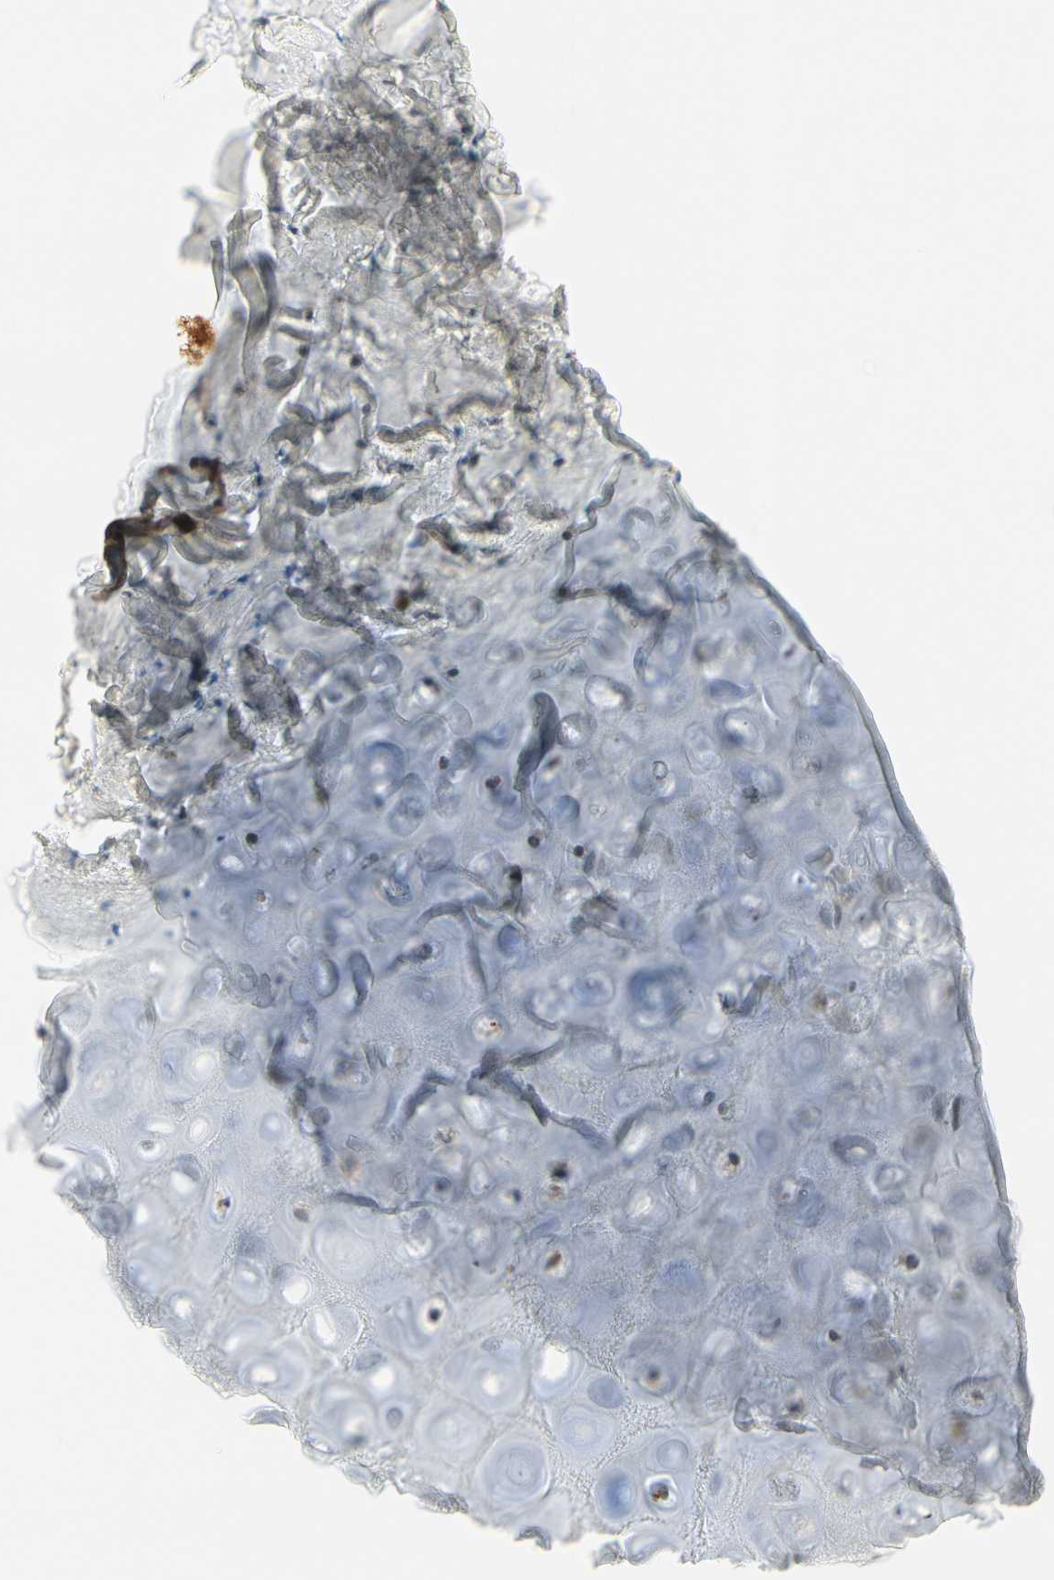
{"staining": {"intensity": "strong", "quantity": ">75%", "location": "cytoplasmic/membranous"}, "tissue": "adipose tissue", "cell_type": "Adipocytes", "image_type": "normal", "snomed": [{"axis": "morphology", "description": "Normal tissue, NOS"}, {"axis": "topography", "description": "Cartilage tissue"}, {"axis": "topography", "description": "Bronchus"}], "caption": "Brown immunohistochemical staining in unremarkable human adipose tissue shows strong cytoplasmic/membranous staining in about >75% of adipocytes. (Brightfield microscopy of DAB IHC at high magnification).", "gene": "MCAM", "patient": {"sex": "female", "age": 73}}